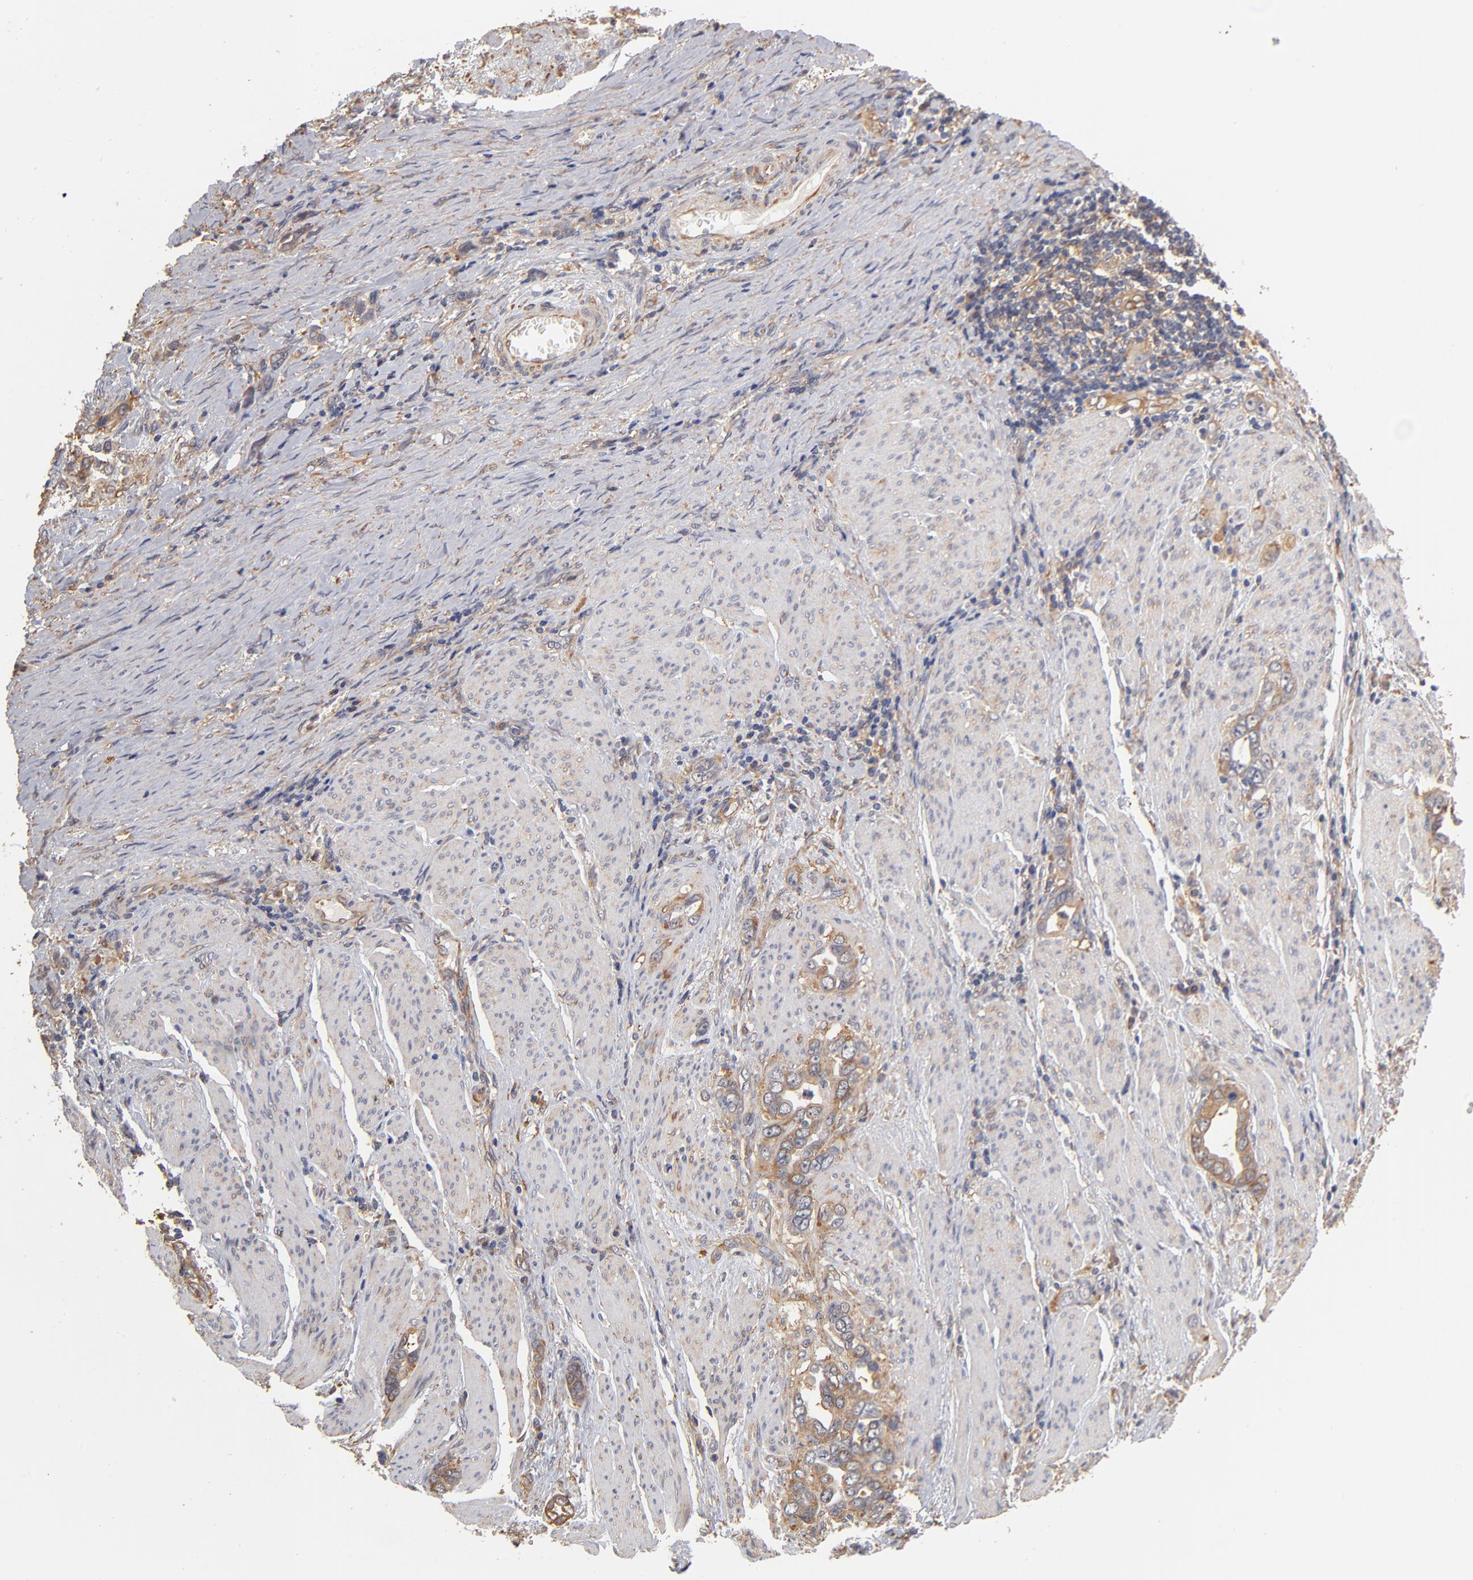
{"staining": {"intensity": "weak", "quantity": "25%-75%", "location": "cytoplasmic/membranous"}, "tissue": "stomach cancer", "cell_type": "Tumor cells", "image_type": "cancer", "snomed": [{"axis": "morphology", "description": "Adenocarcinoma, NOS"}, {"axis": "topography", "description": "Stomach"}], "caption": "This image reveals immunohistochemistry (IHC) staining of stomach cancer (adenocarcinoma), with low weak cytoplasmic/membranous expression in approximately 25%-75% of tumor cells.", "gene": "FCMR", "patient": {"sex": "male", "age": 78}}